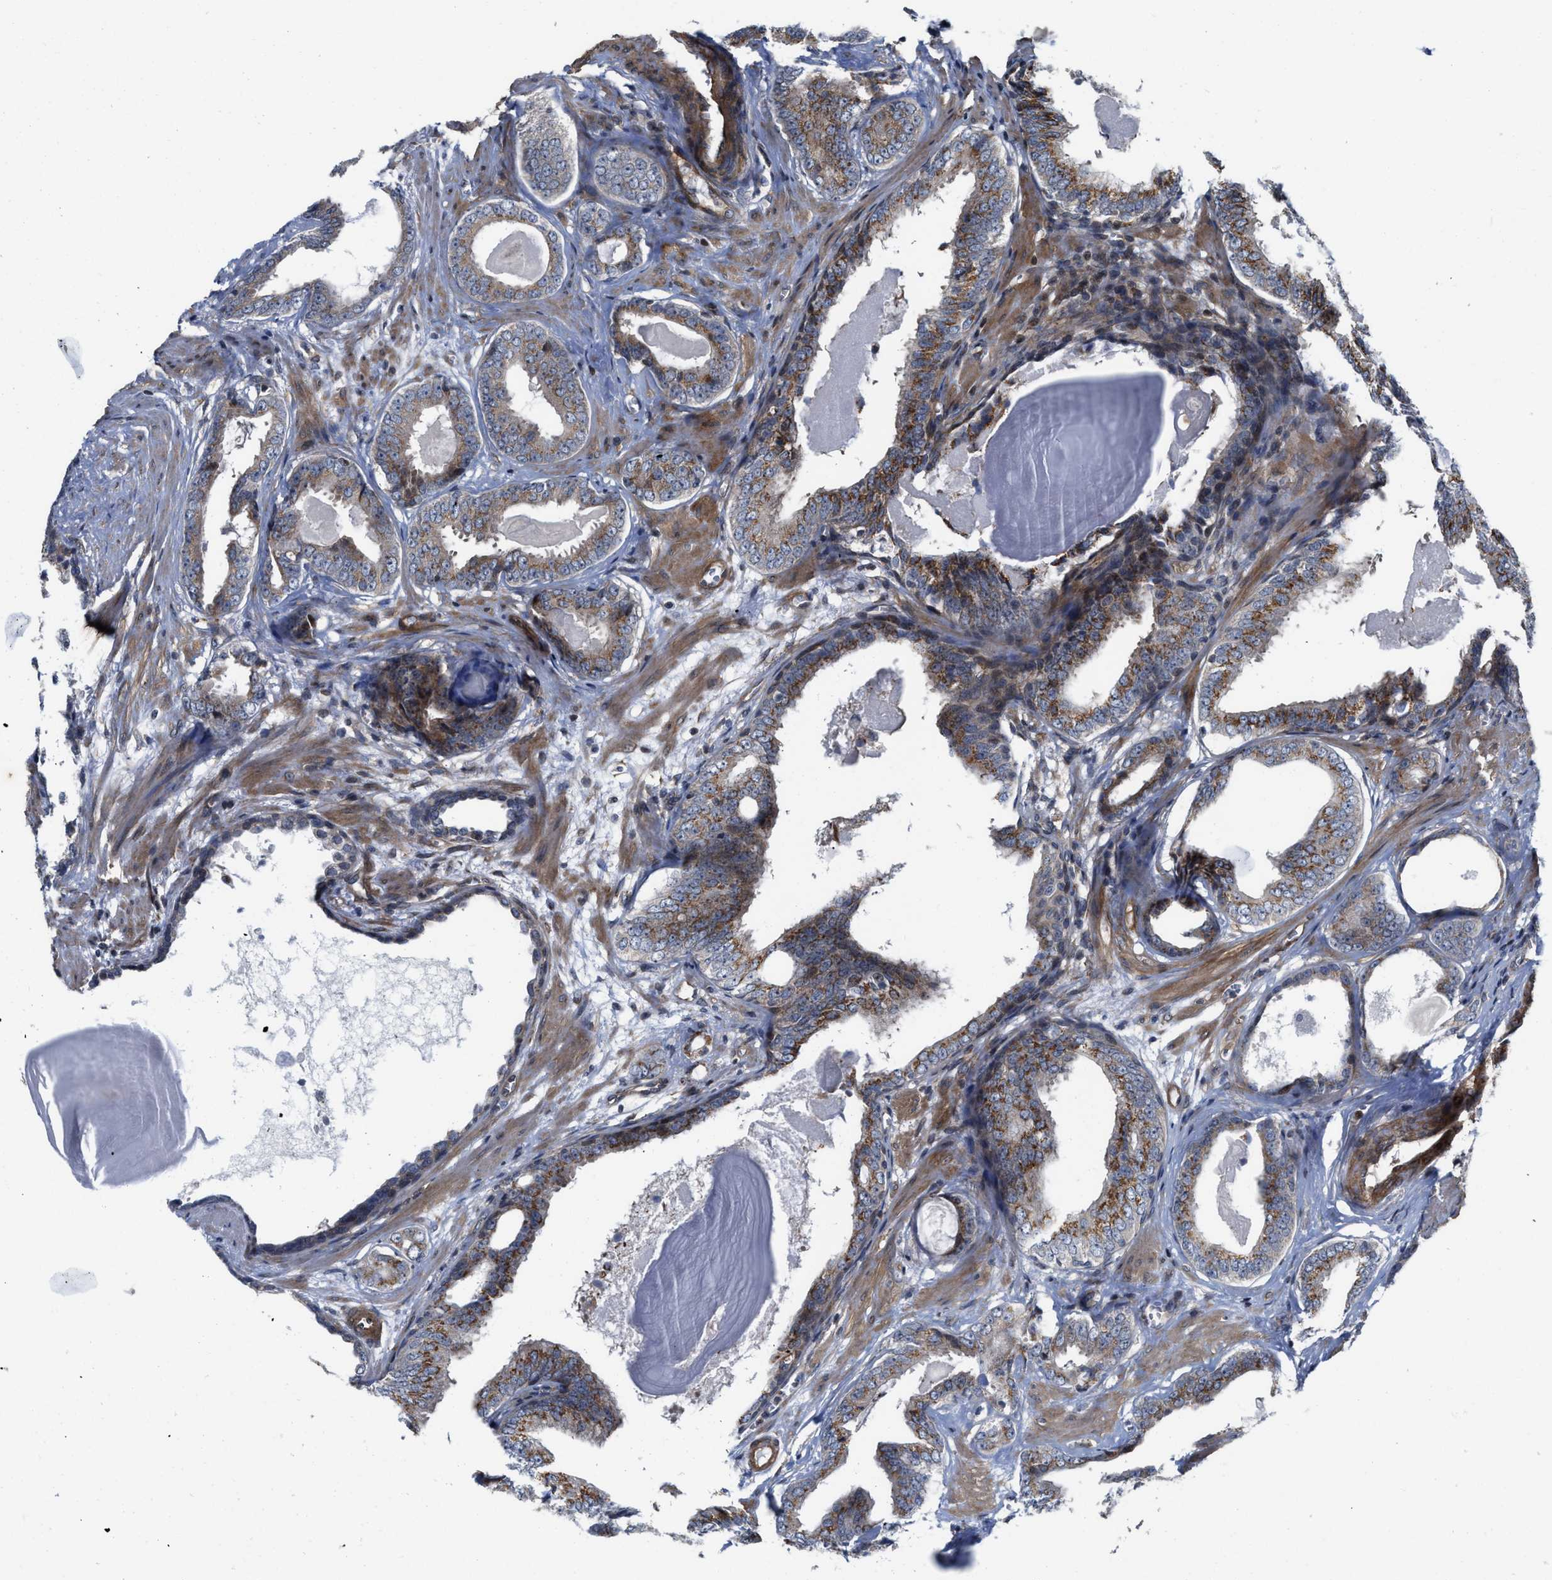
{"staining": {"intensity": "moderate", "quantity": ">75%", "location": "cytoplasmic/membranous"}, "tissue": "prostate cancer", "cell_type": "Tumor cells", "image_type": "cancer", "snomed": [{"axis": "morphology", "description": "Adenocarcinoma, Medium grade"}, {"axis": "topography", "description": "Prostate"}], "caption": "Prostate cancer stained with DAB immunohistochemistry (IHC) demonstrates medium levels of moderate cytoplasmic/membranous expression in approximately >75% of tumor cells.", "gene": "TGFB1I1", "patient": {"sex": "male", "age": 79}}